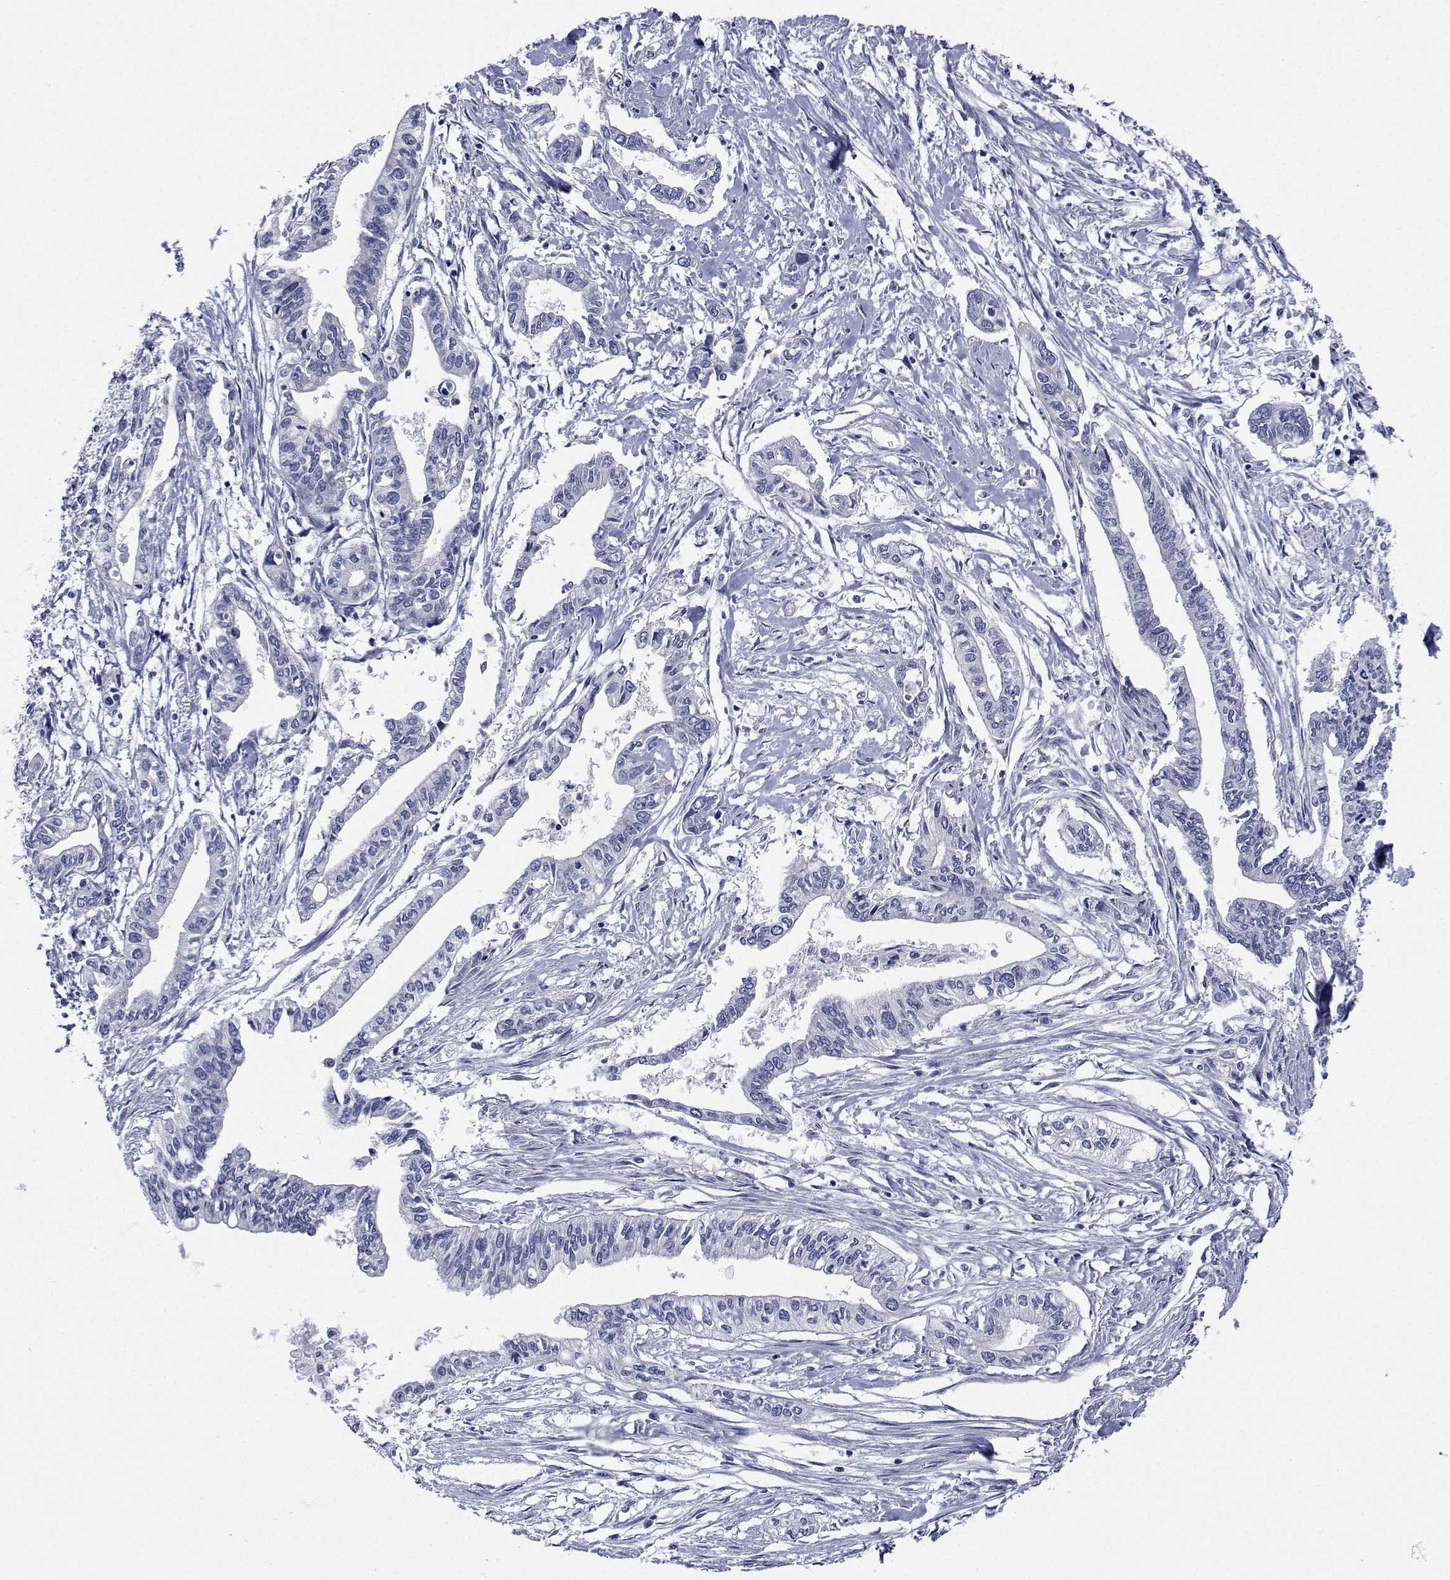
{"staining": {"intensity": "negative", "quantity": "none", "location": "none"}, "tissue": "pancreatic cancer", "cell_type": "Tumor cells", "image_type": "cancer", "snomed": [{"axis": "morphology", "description": "Adenocarcinoma, NOS"}, {"axis": "topography", "description": "Pancreas"}], "caption": "Tumor cells show no significant positivity in adenocarcinoma (pancreatic). The staining is performed using DAB brown chromogen with nuclei counter-stained in using hematoxylin.", "gene": "CDHR3", "patient": {"sex": "male", "age": 60}}